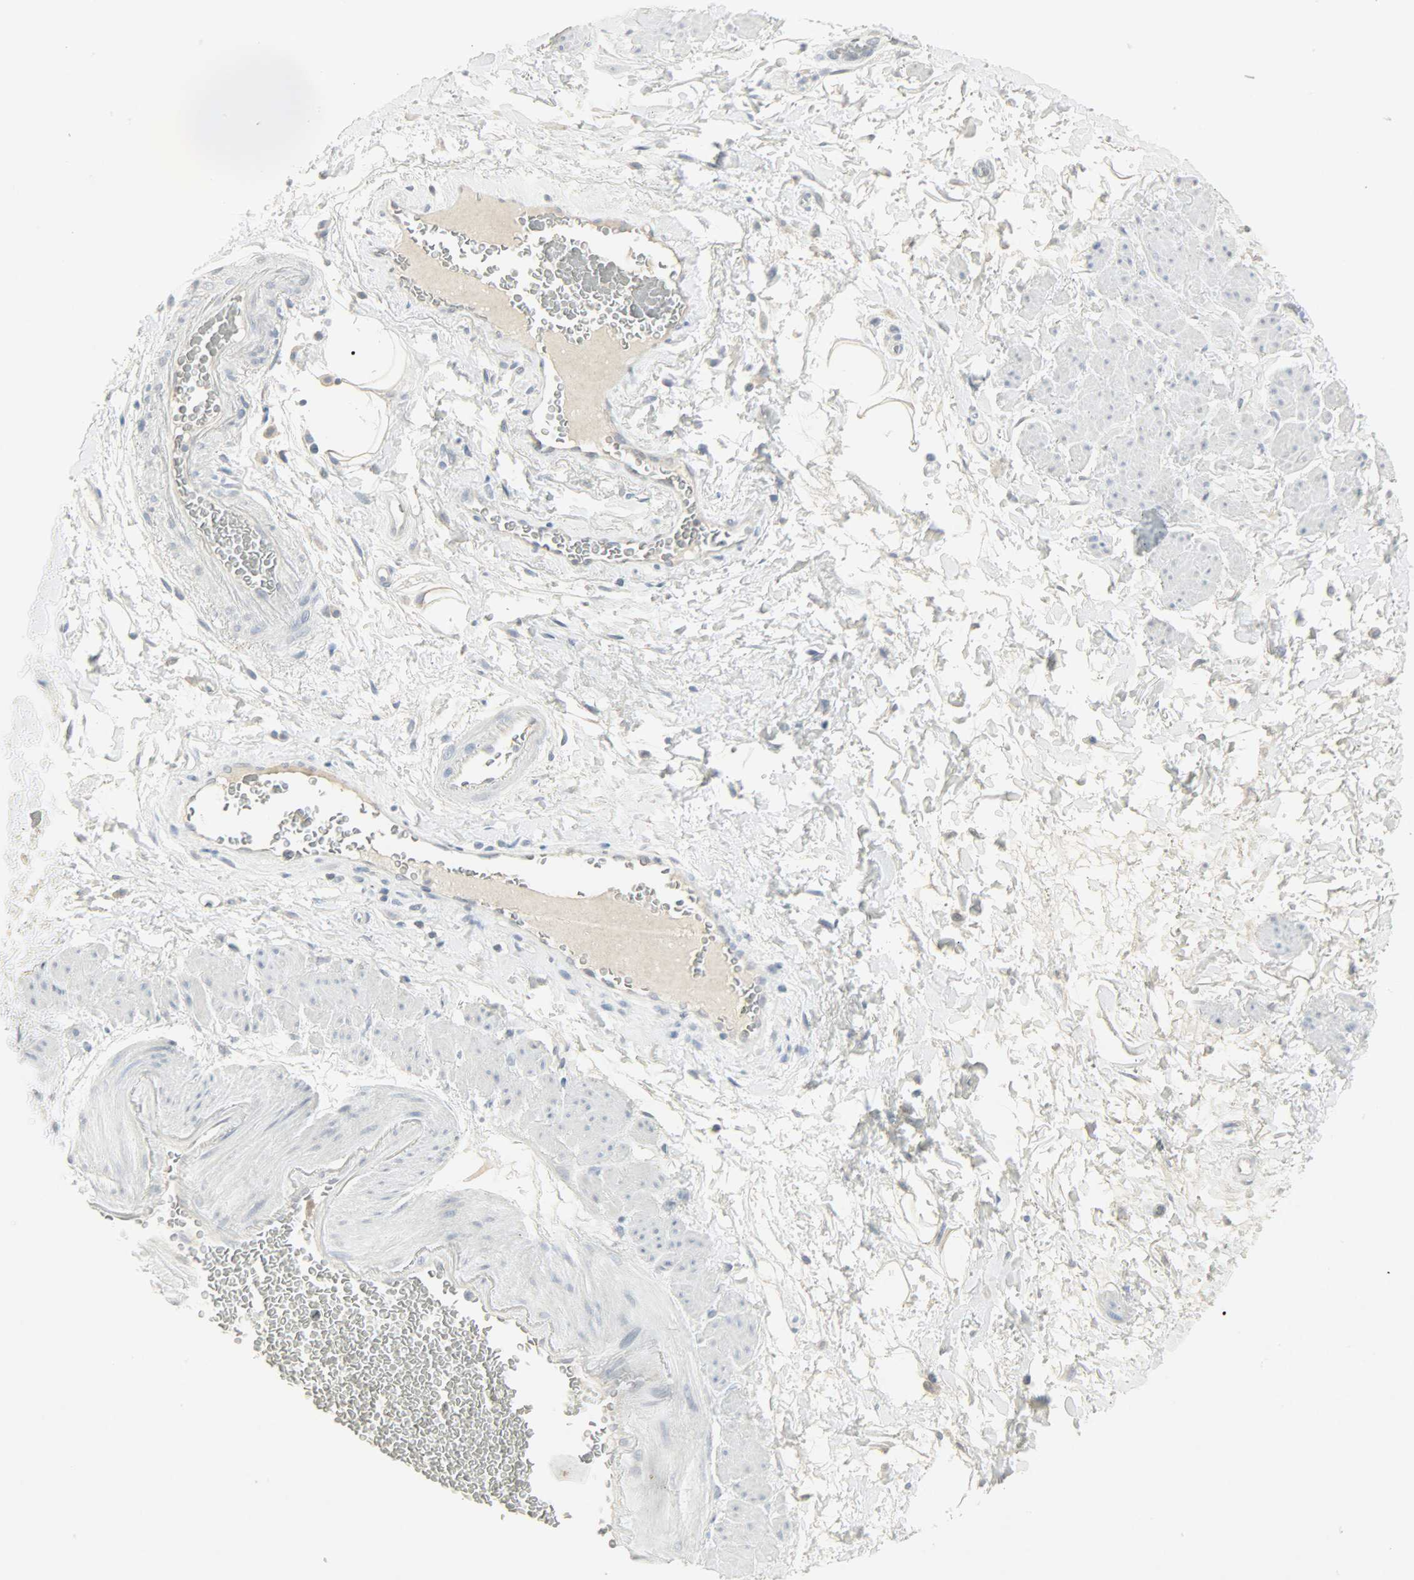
{"staining": {"intensity": "negative", "quantity": "none", "location": "none"}, "tissue": "adipose tissue", "cell_type": "Adipocytes", "image_type": "normal", "snomed": [{"axis": "morphology", "description": "Normal tissue, NOS"}, {"axis": "topography", "description": "Soft tissue"}, {"axis": "topography", "description": "Peripheral nerve tissue"}], "caption": "A high-resolution micrograph shows immunohistochemistry (IHC) staining of normal adipose tissue, which exhibits no significant expression in adipocytes.", "gene": "CAMK4", "patient": {"sex": "female", "age": 71}}